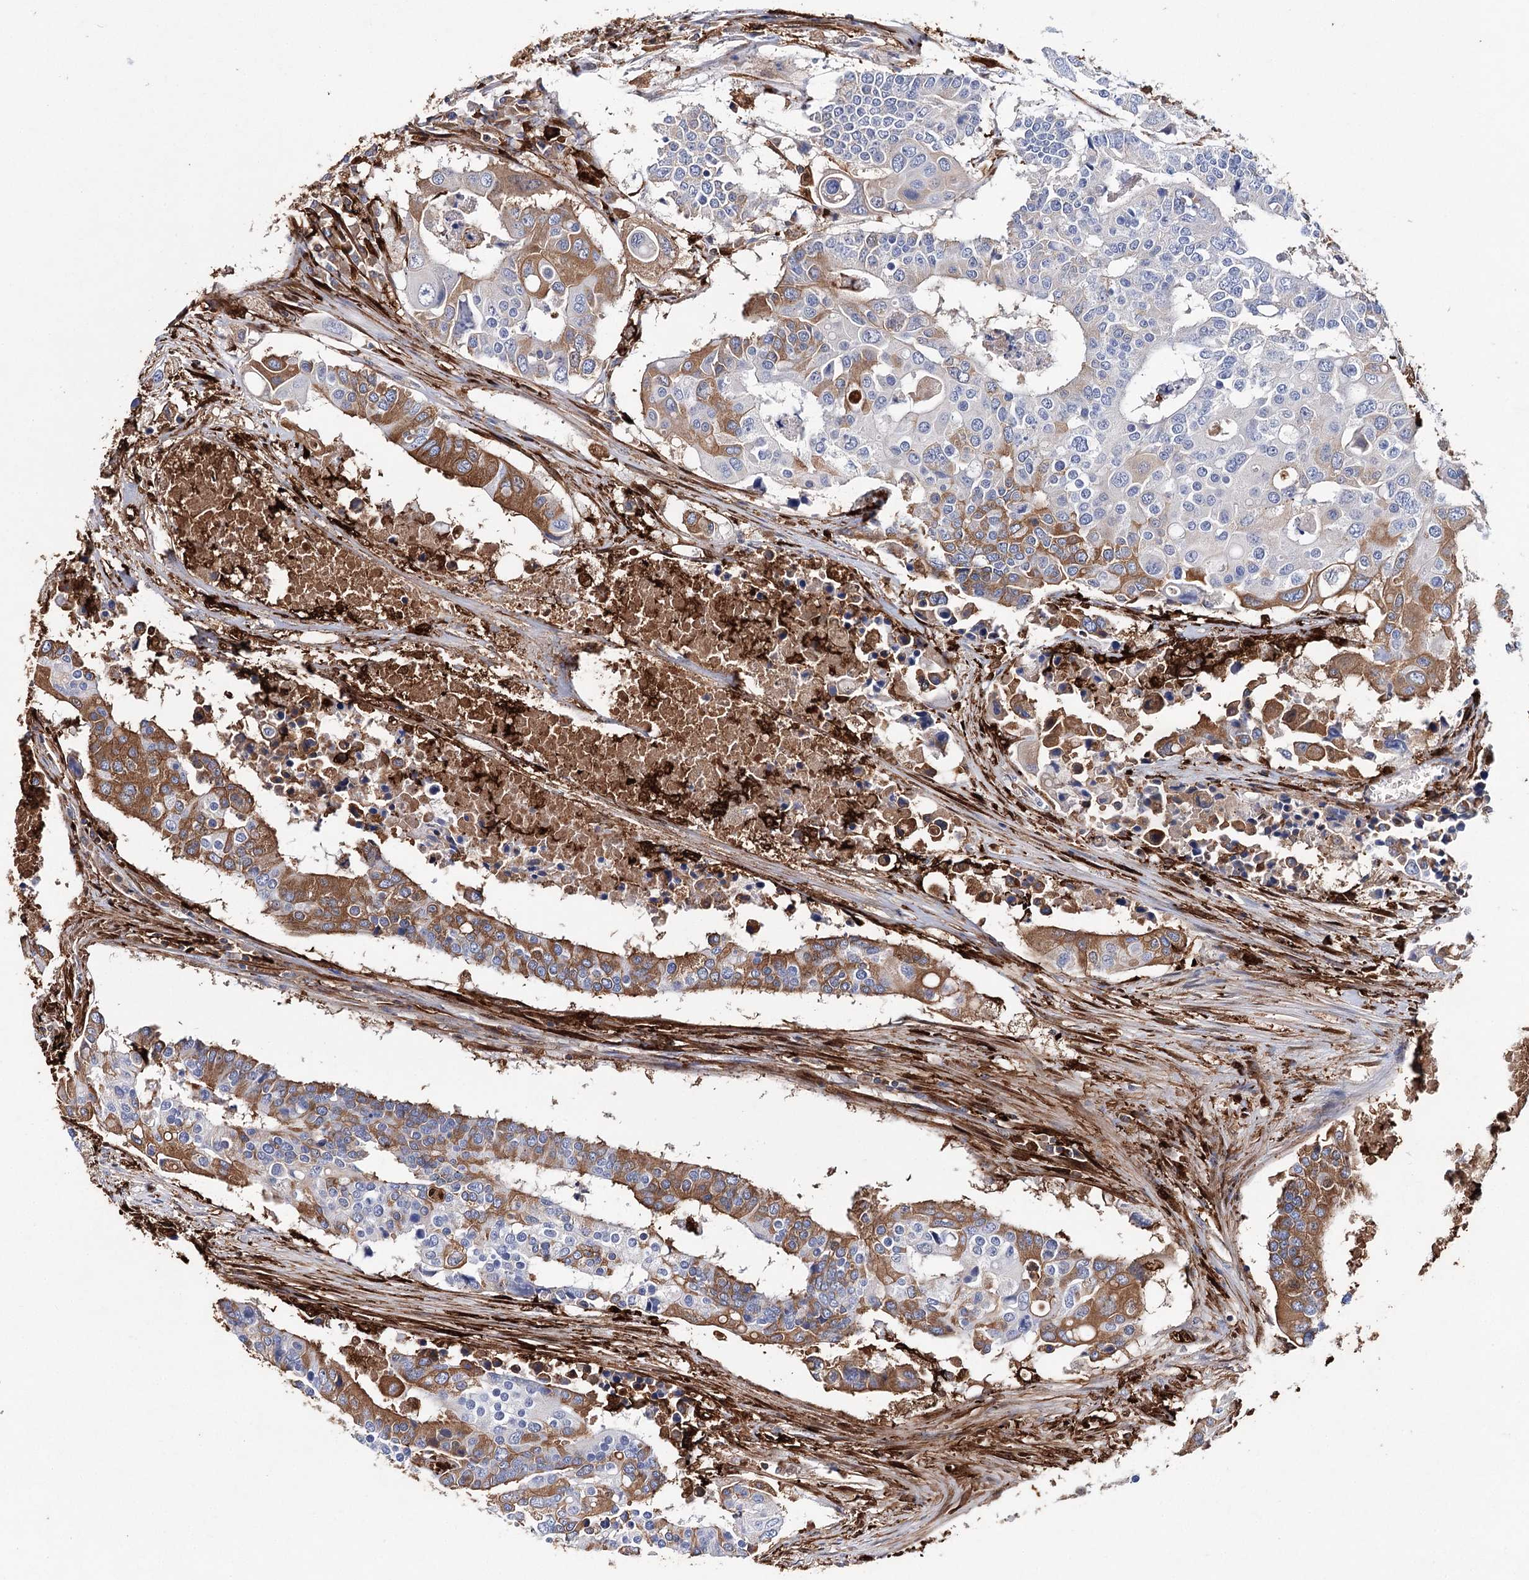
{"staining": {"intensity": "moderate", "quantity": "25%-75%", "location": "cytoplasmic/membranous"}, "tissue": "colorectal cancer", "cell_type": "Tumor cells", "image_type": "cancer", "snomed": [{"axis": "morphology", "description": "Adenocarcinoma, NOS"}, {"axis": "topography", "description": "Colon"}], "caption": "Immunohistochemical staining of human colorectal adenocarcinoma demonstrates moderate cytoplasmic/membranous protein expression in approximately 25%-75% of tumor cells. (DAB IHC with brightfield microscopy, high magnification).", "gene": "CFAP46", "patient": {"sex": "male", "age": 77}}